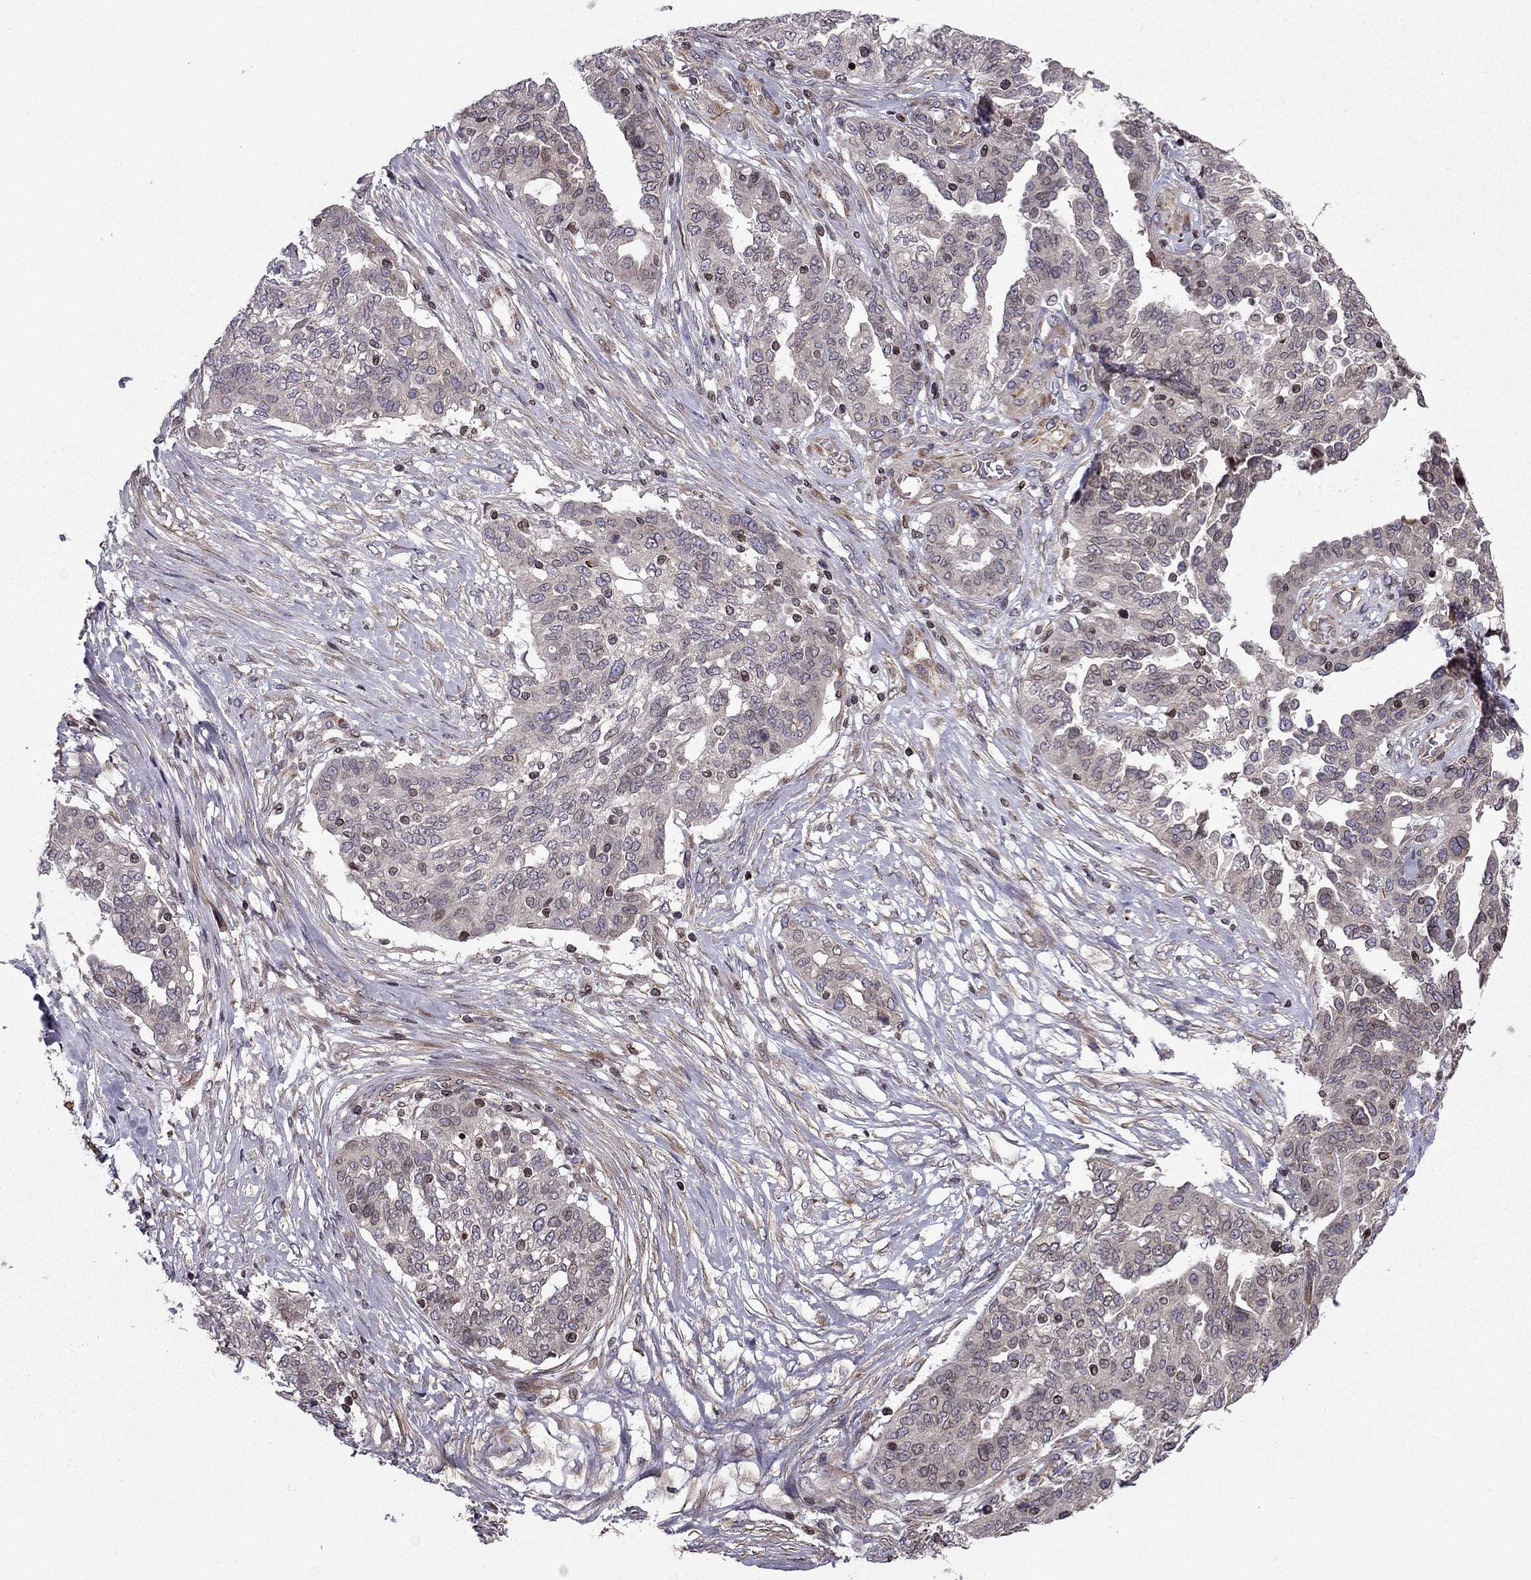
{"staining": {"intensity": "weak", "quantity": "25%-75%", "location": "cytoplasmic/membranous"}, "tissue": "ovarian cancer", "cell_type": "Tumor cells", "image_type": "cancer", "snomed": [{"axis": "morphology", "description": "Cystadenocarcinoma, serous, NOS"}, {"axis": "topography", "description": "Ovary"}], "caption": "This histopathology image demonstrates immunohistochemistry staining of human ovarian serous cystadenocarcinoma, with low weak cytoplasmic/membranous expression in about 25%-75% of tumor cells.", "gene": "CDC42BPA", "patient": {"sex": "female", "age": 67}}